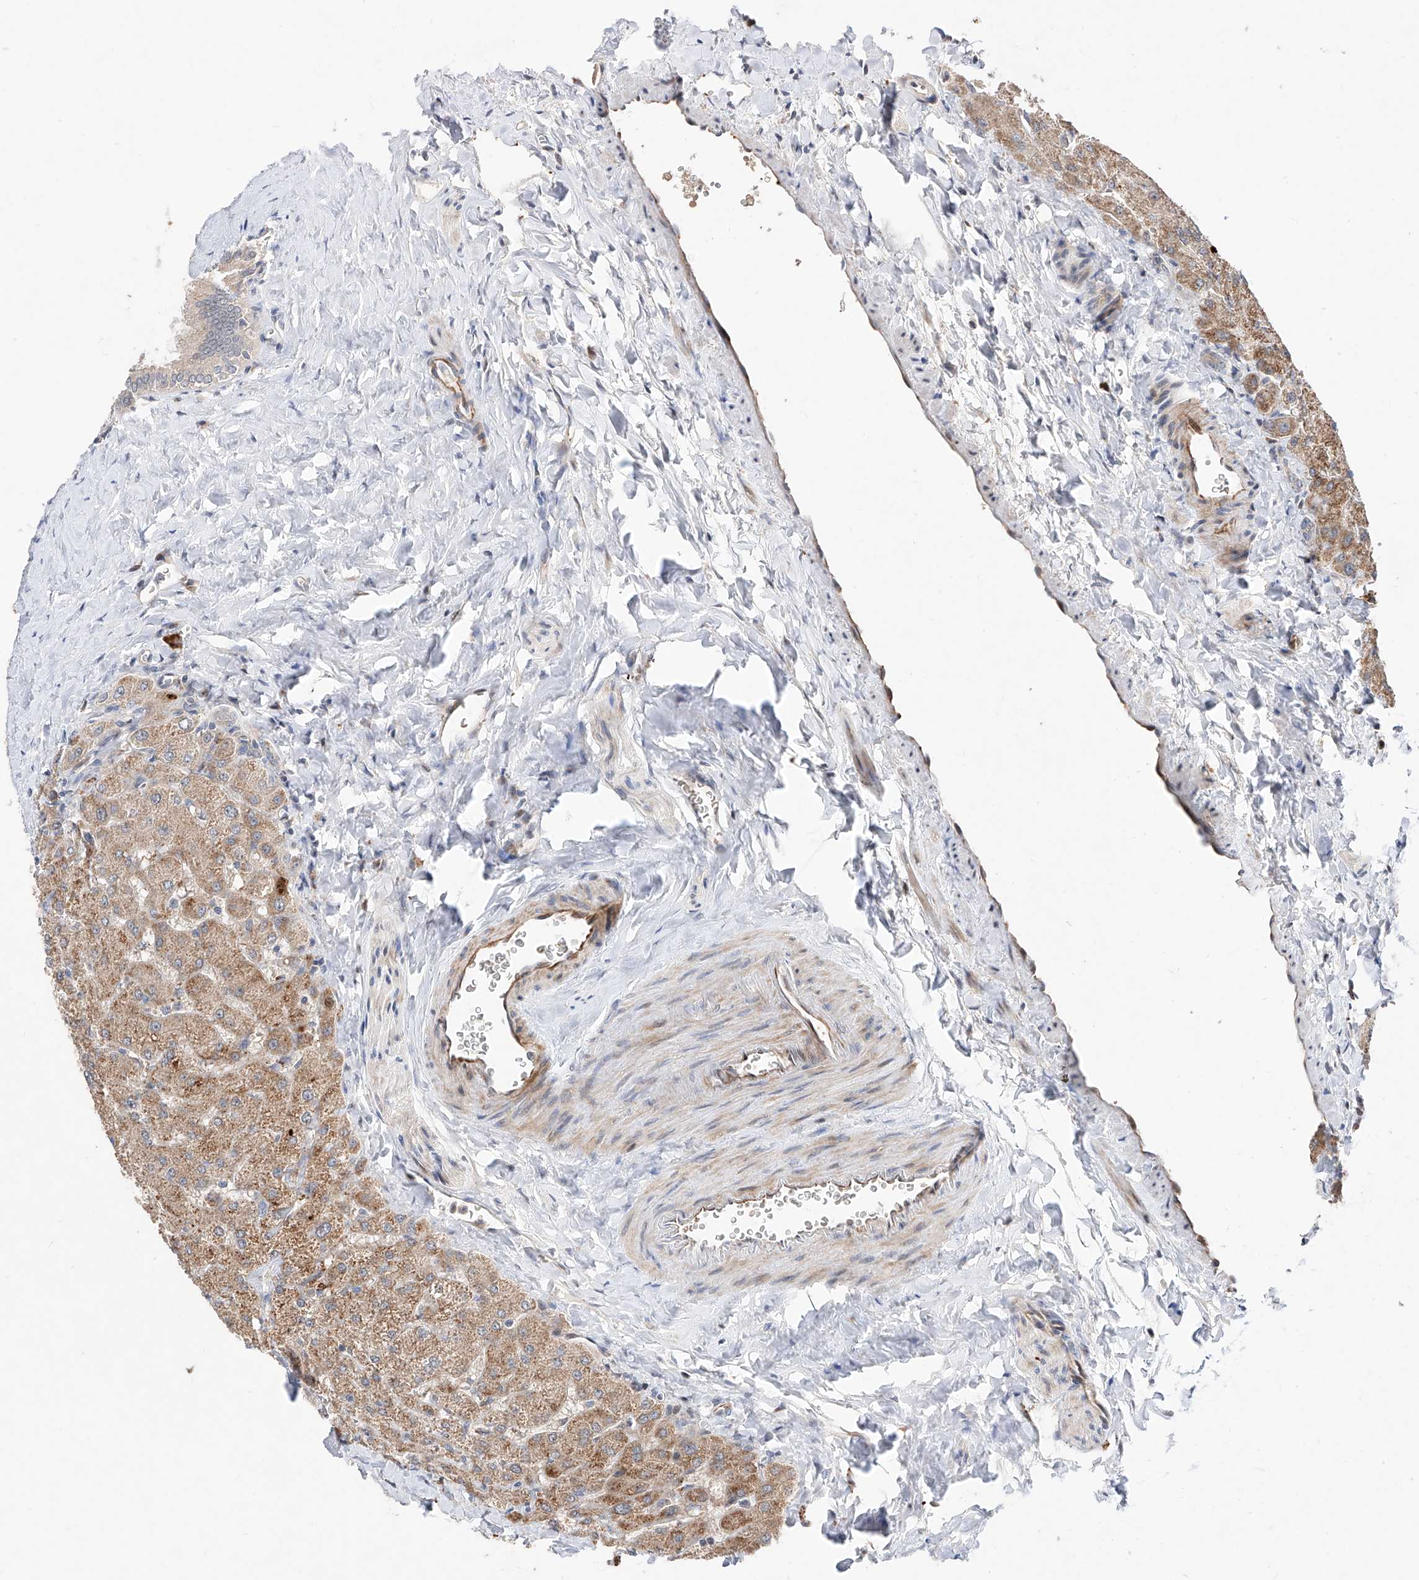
{"staining": {"intensity": "negative", "quantity": "none", "location": "none"}, "tissue": "liver", "cell_type": "Cholangiocytes", "image_type": "normal", "snomed": [{"axis": "morphology", "description": "Normal tissue, NOS"}, {"axis": "topography", "description": "Liver"}], "caption": "This histopathology image is of normal liver stained with immunohistochemistry to label a protein in brown with the nuclei are counter-stained blue. There is no positivity in cholangiocytes.", "gene": "FUCA2", "patient": {"sex": "male", "age": 55}}